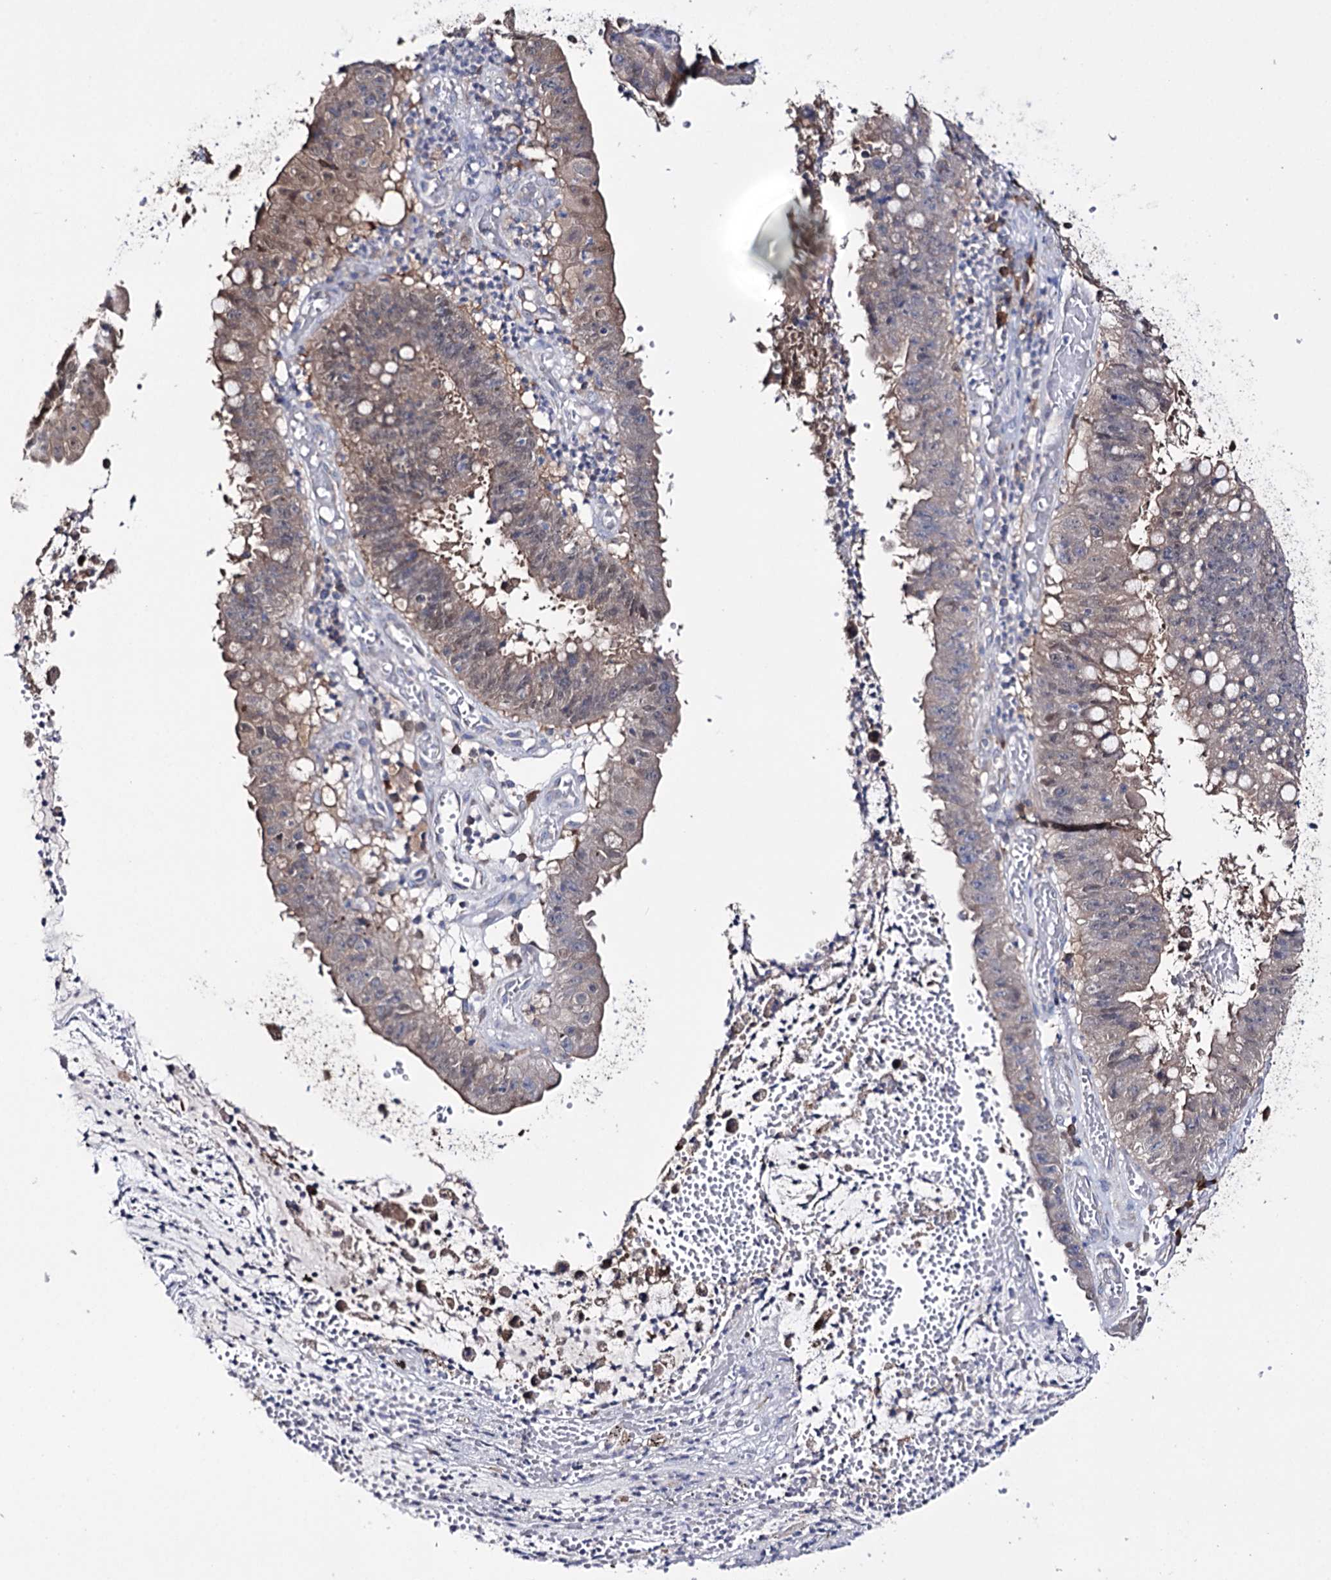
{"staining": {"intensity": "weak", "quantity": ">75%", "location": "cytoplasmic/membranous"}, "tissue": "stomach cancer", "cell_type": "Tumor cells", "image_type": "cancer", "snomed": [{"axis": "morphology", "description": "Adenocarcinoma, NOS"}, {"axis": "topography", "description": "Stomach"}], "caption": "Protein staining shows weak cytoplasmic/membranous positivity in approximately >75% of tumor cells in stomach cancer (adenocarcinoma).", "gene": "PTER", "patient": {"sex": "male", "age": 59}}